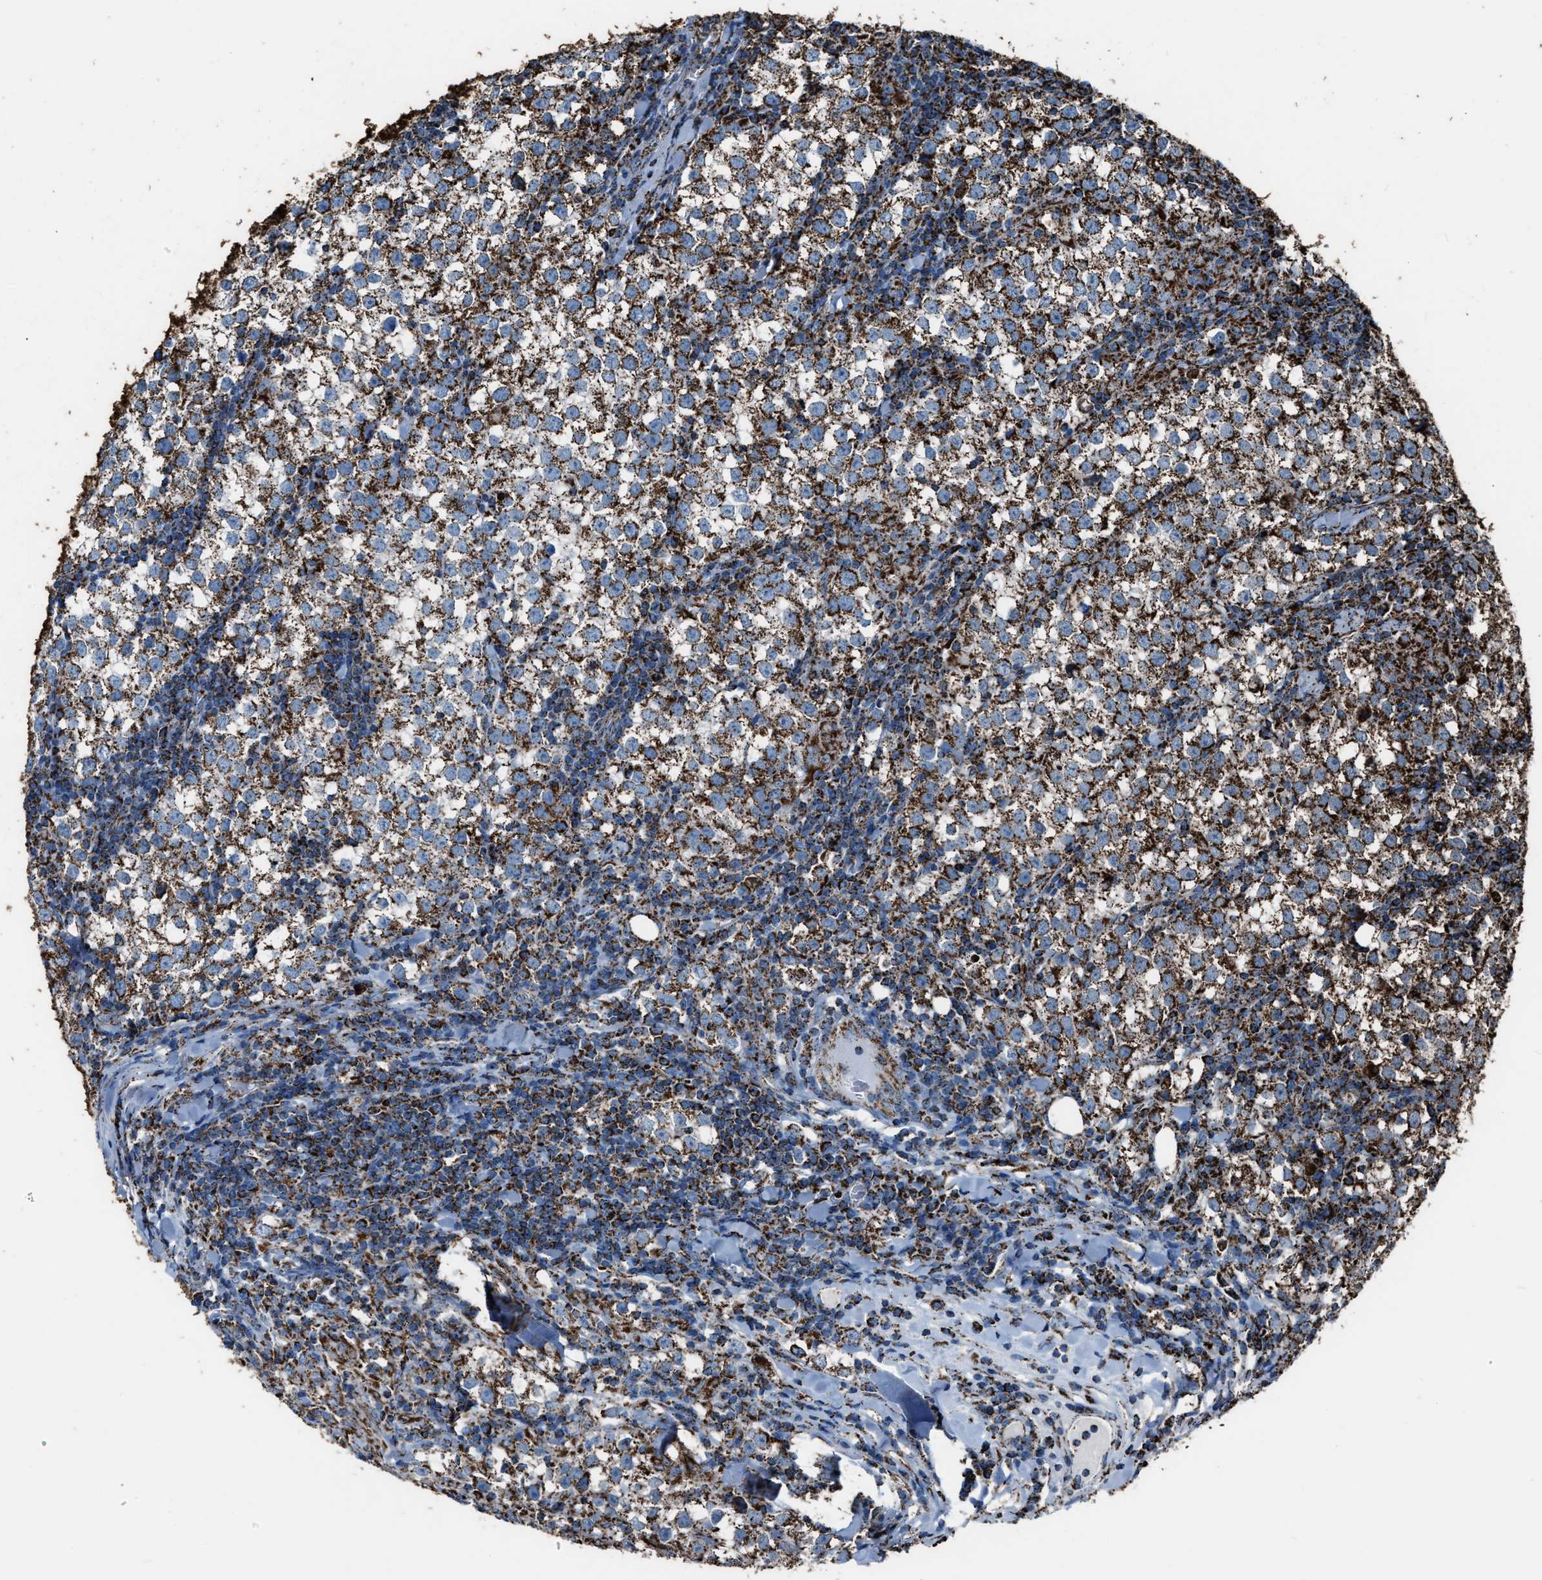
{"staining": {"intensity": "strong", "quantity": ">75%", "location": "cytoplasmic/membranous"}, "tissue": "testis cancer", "cell_type": "Tumor cells", "image_type": "cancer", "snomed": [{"axis": "morphology", "description": "Seminoma, NOS"}, {"axis": "morphology", "description": "Carcinoma, Embryonal, NOS"}, {"axis": "topography", "description": "Testis"}], "caption": "This photomicrograph demonstrates immunohistochemistry staining of testis seminoma, with high strong cytoplasmic/membranous expression in approximately >75% of tumor cells.", "gene": "MDH2", "patient": {"sex": "male", "age": 36}}